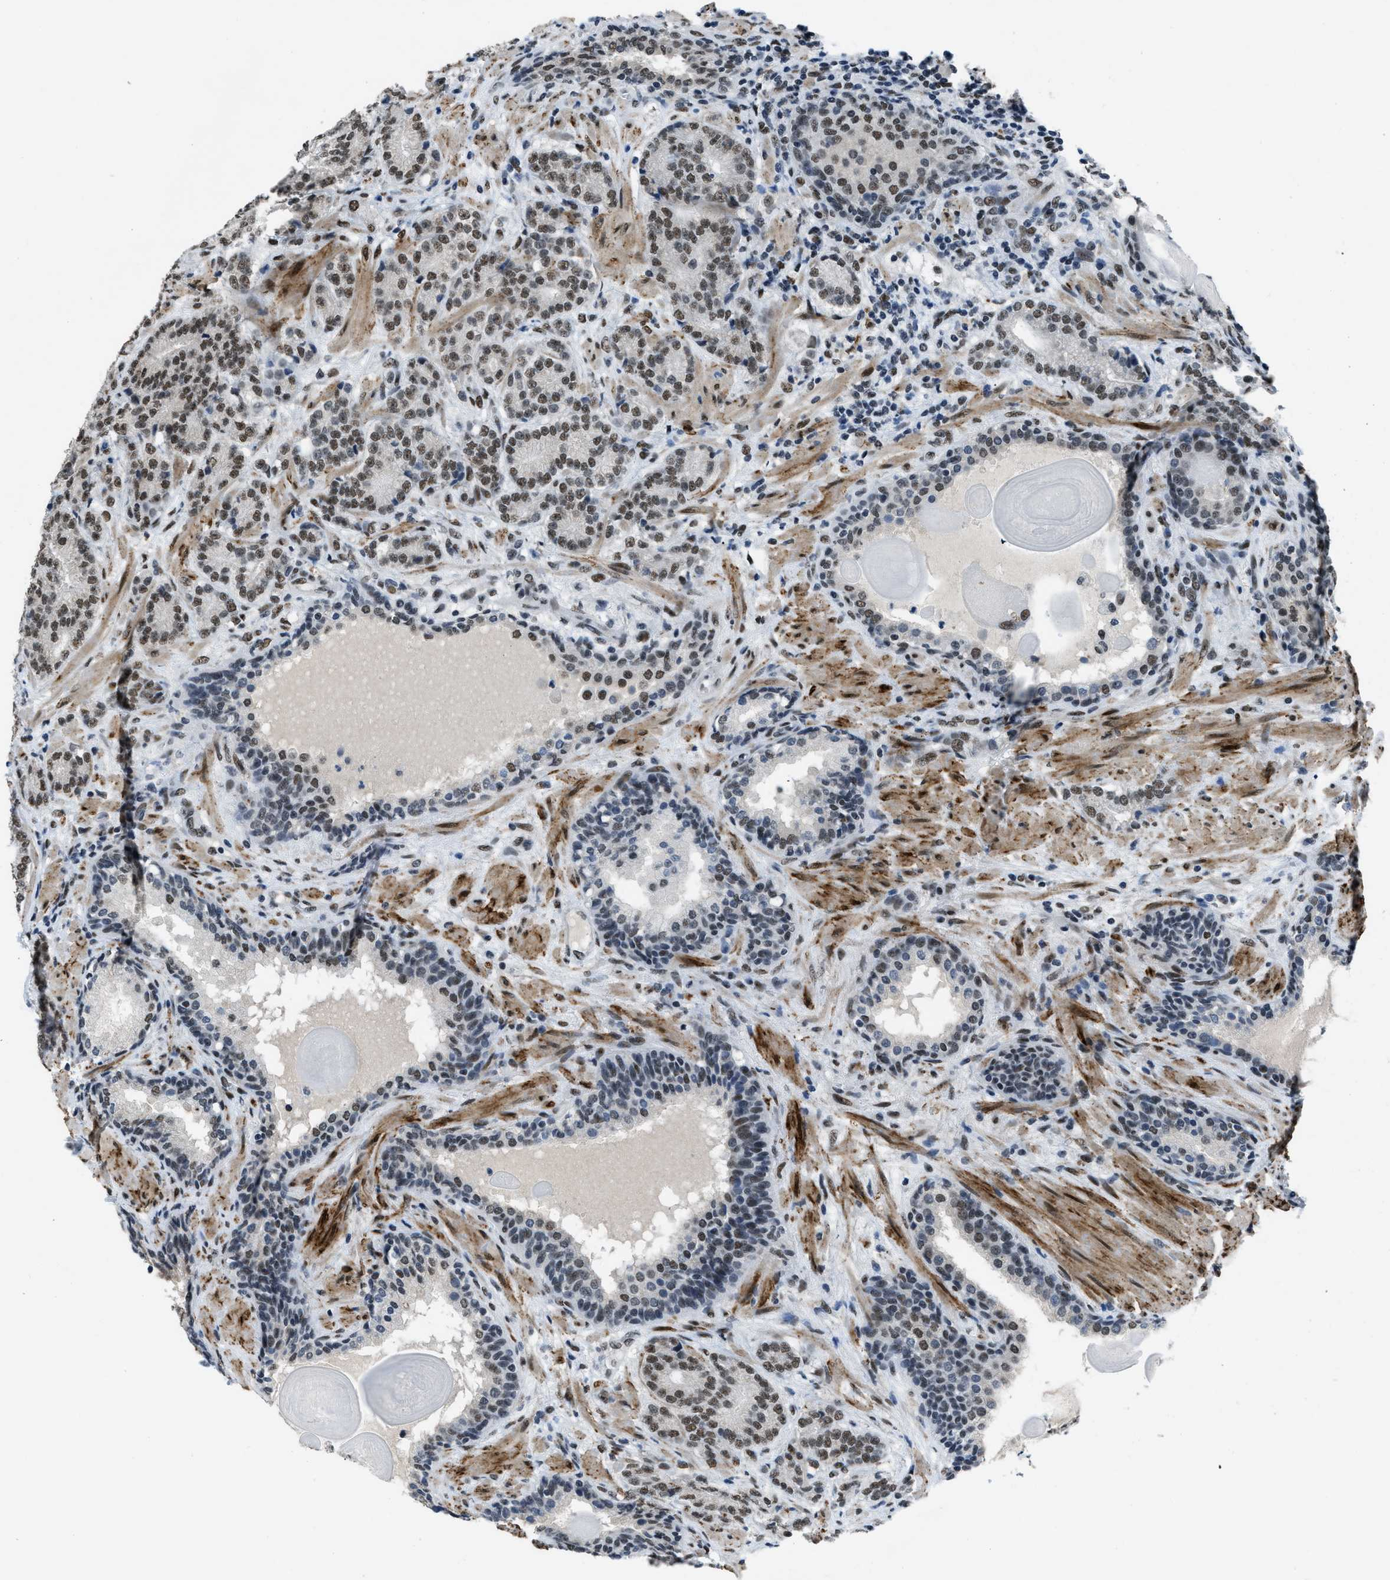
{"staining": {"intensity": "strong", "quantity": ">75%", "location": "nuclear"}, "tissue": "prostate cancer", "cell_type": "Tumor cells", "image_type": "cancer", "snomed": [{"axis": "morphology", "description": "Adenocarcinoma, High grade"}, {"axis": "topography", "description": "Prostate"}], "caption": "Prostate cancer (high-grade adenocarcinoma) tissue displays strong nuclear positivity in approximately >75% of tumor cells Nuclei are stained in blue.", "gene": "GATAD2B", "patient": {"sex": "male", "age": 61}}